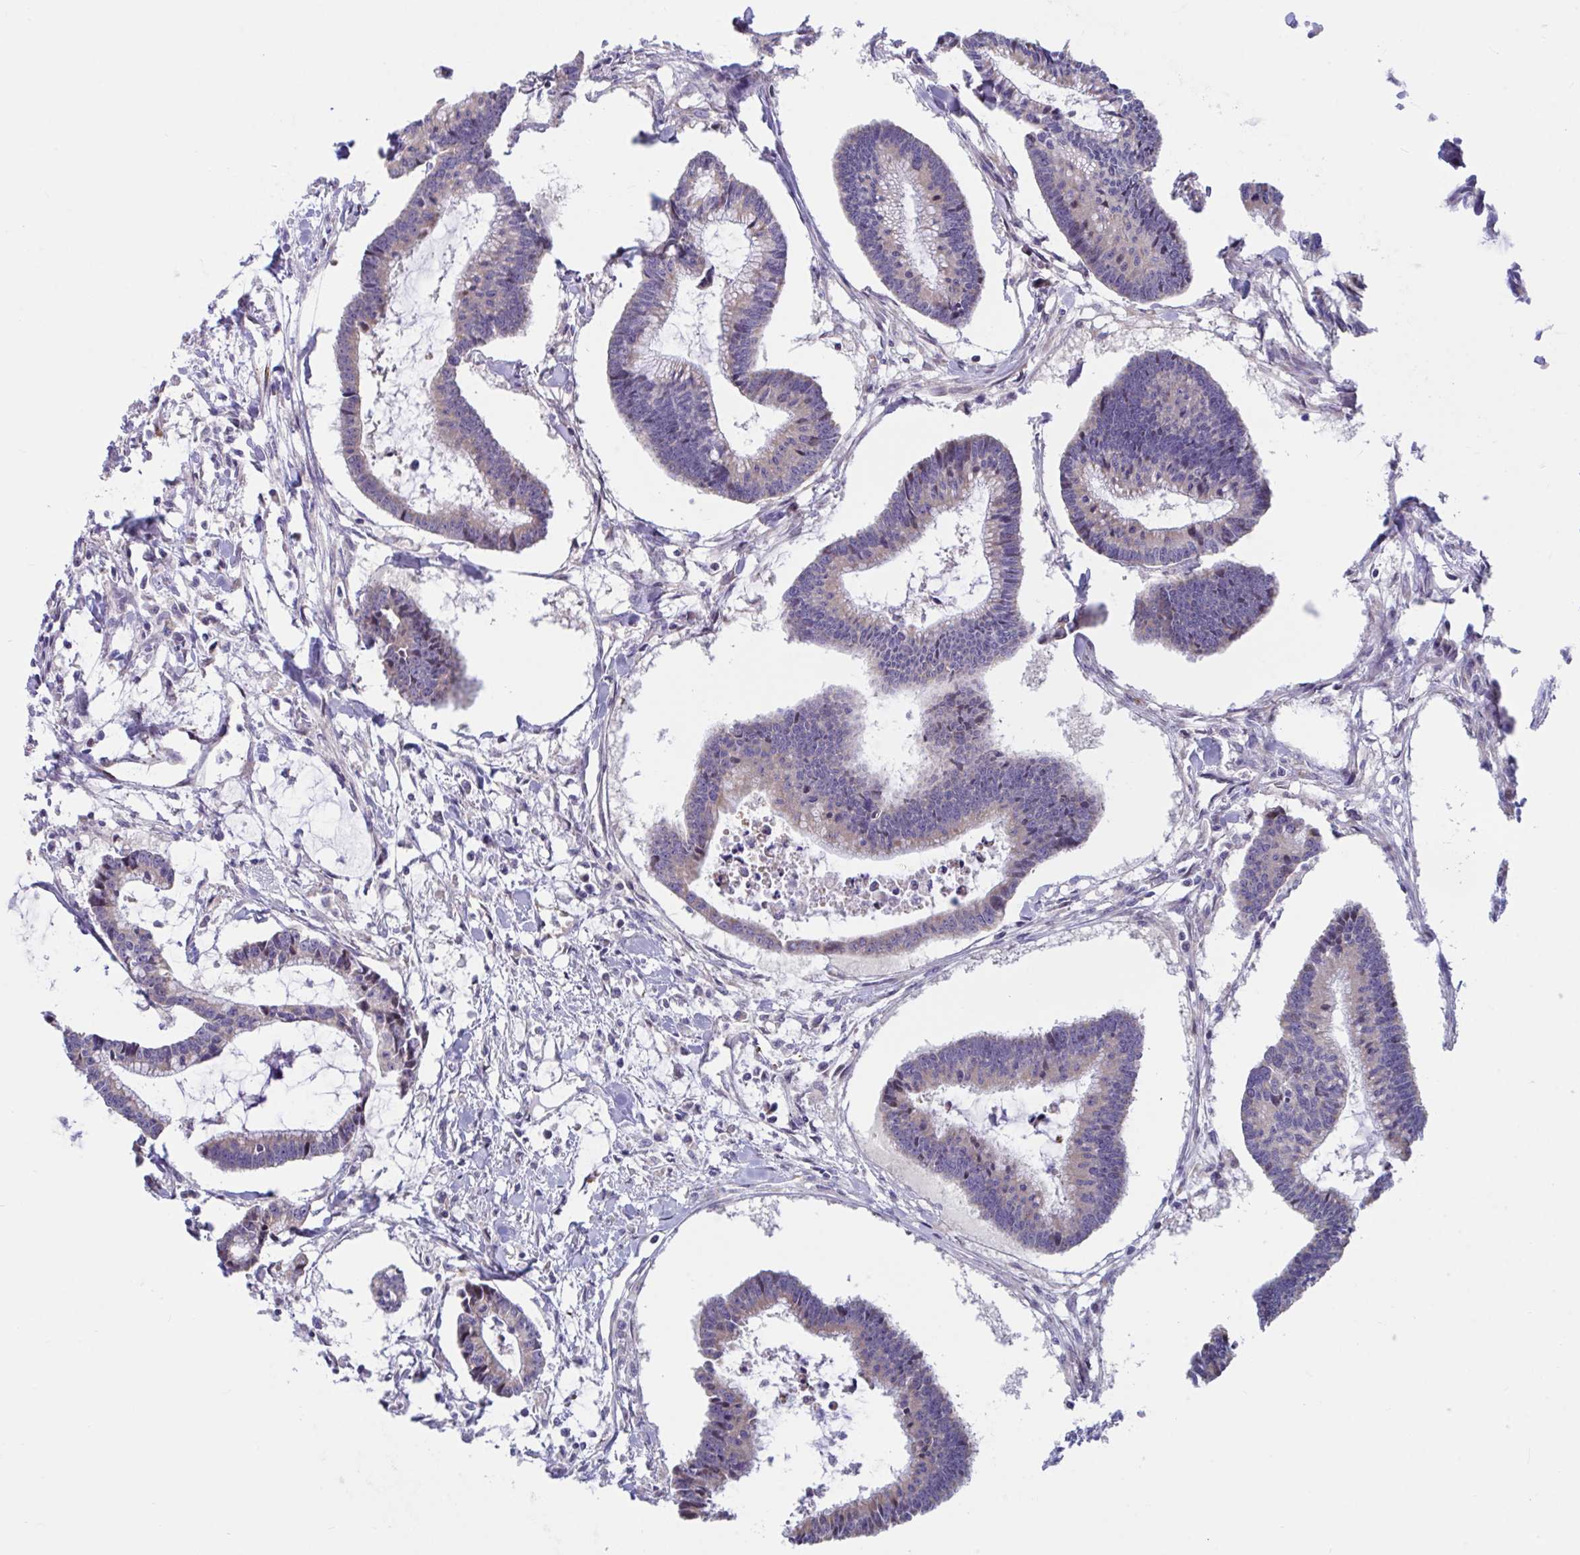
{"staining": {"intensity": "negative", "quantity": "none", "location": "none"}, "tissue": "colorectal cancer", "cell_type": "Tumor cells", "image_type": "cancer", "snomed": [{"axis": "morphology", "description": "Adenocarcinoma, NOS"}, {"axis": "topography", "description": "Colon"}], "caption": "High magnification brightfield microscopy of colorectal adenocarcinoma stained with DAB (3,3'-diaminobenzidine) (brown) and counterstained with hematoxylin (blue): tumor cells show no significant expression. (DAB (3,3'-diaminobenzidine) immunohistochemistry visualized using brightfield microscopy, high magnification).", "gene": "IL37", "patient": {"sex": "female", "age": 78}}